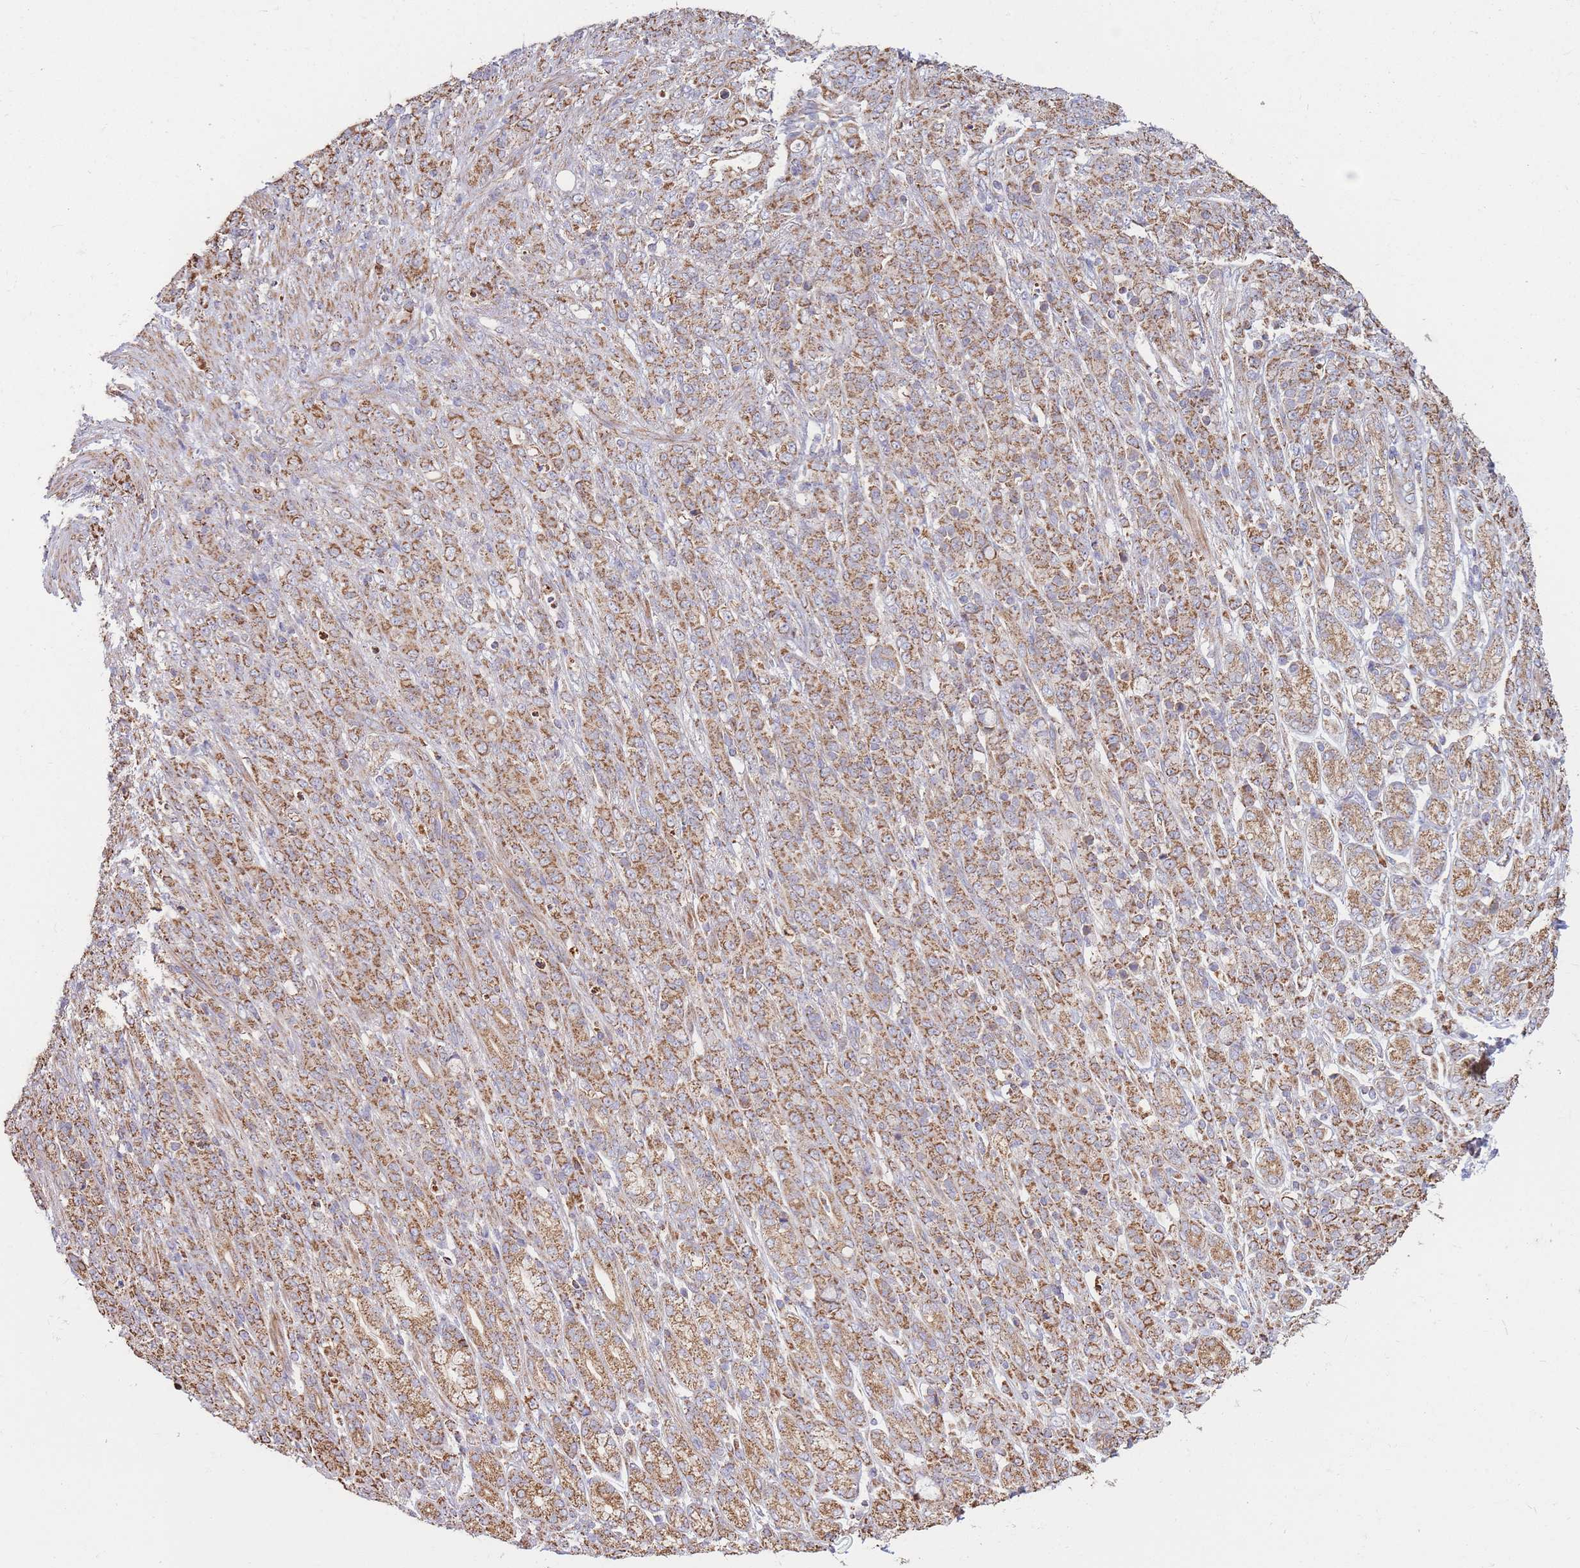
{"staining": {"intensity": "moderate", "quantity": ">75%", "location": "cytoplasmic/membranous"}, "tissue": "stomach cancer", "cell_type": "Tumor cells", "image_type": "cancer", "snomed": [{"axis": "morphology", "description": "Adenocarcinoma, NOS"}, {"axis": "topography", "description": "Stomach"}], "caption": "This histopathology image shows IHC staining of human adenocarcinoma (stomach), with medium moderate cytoplasmic/membranous expression in about >75% of tumor cells.", "gene": "KIF16B", "patient": {"sex": "female", "age": 79}}